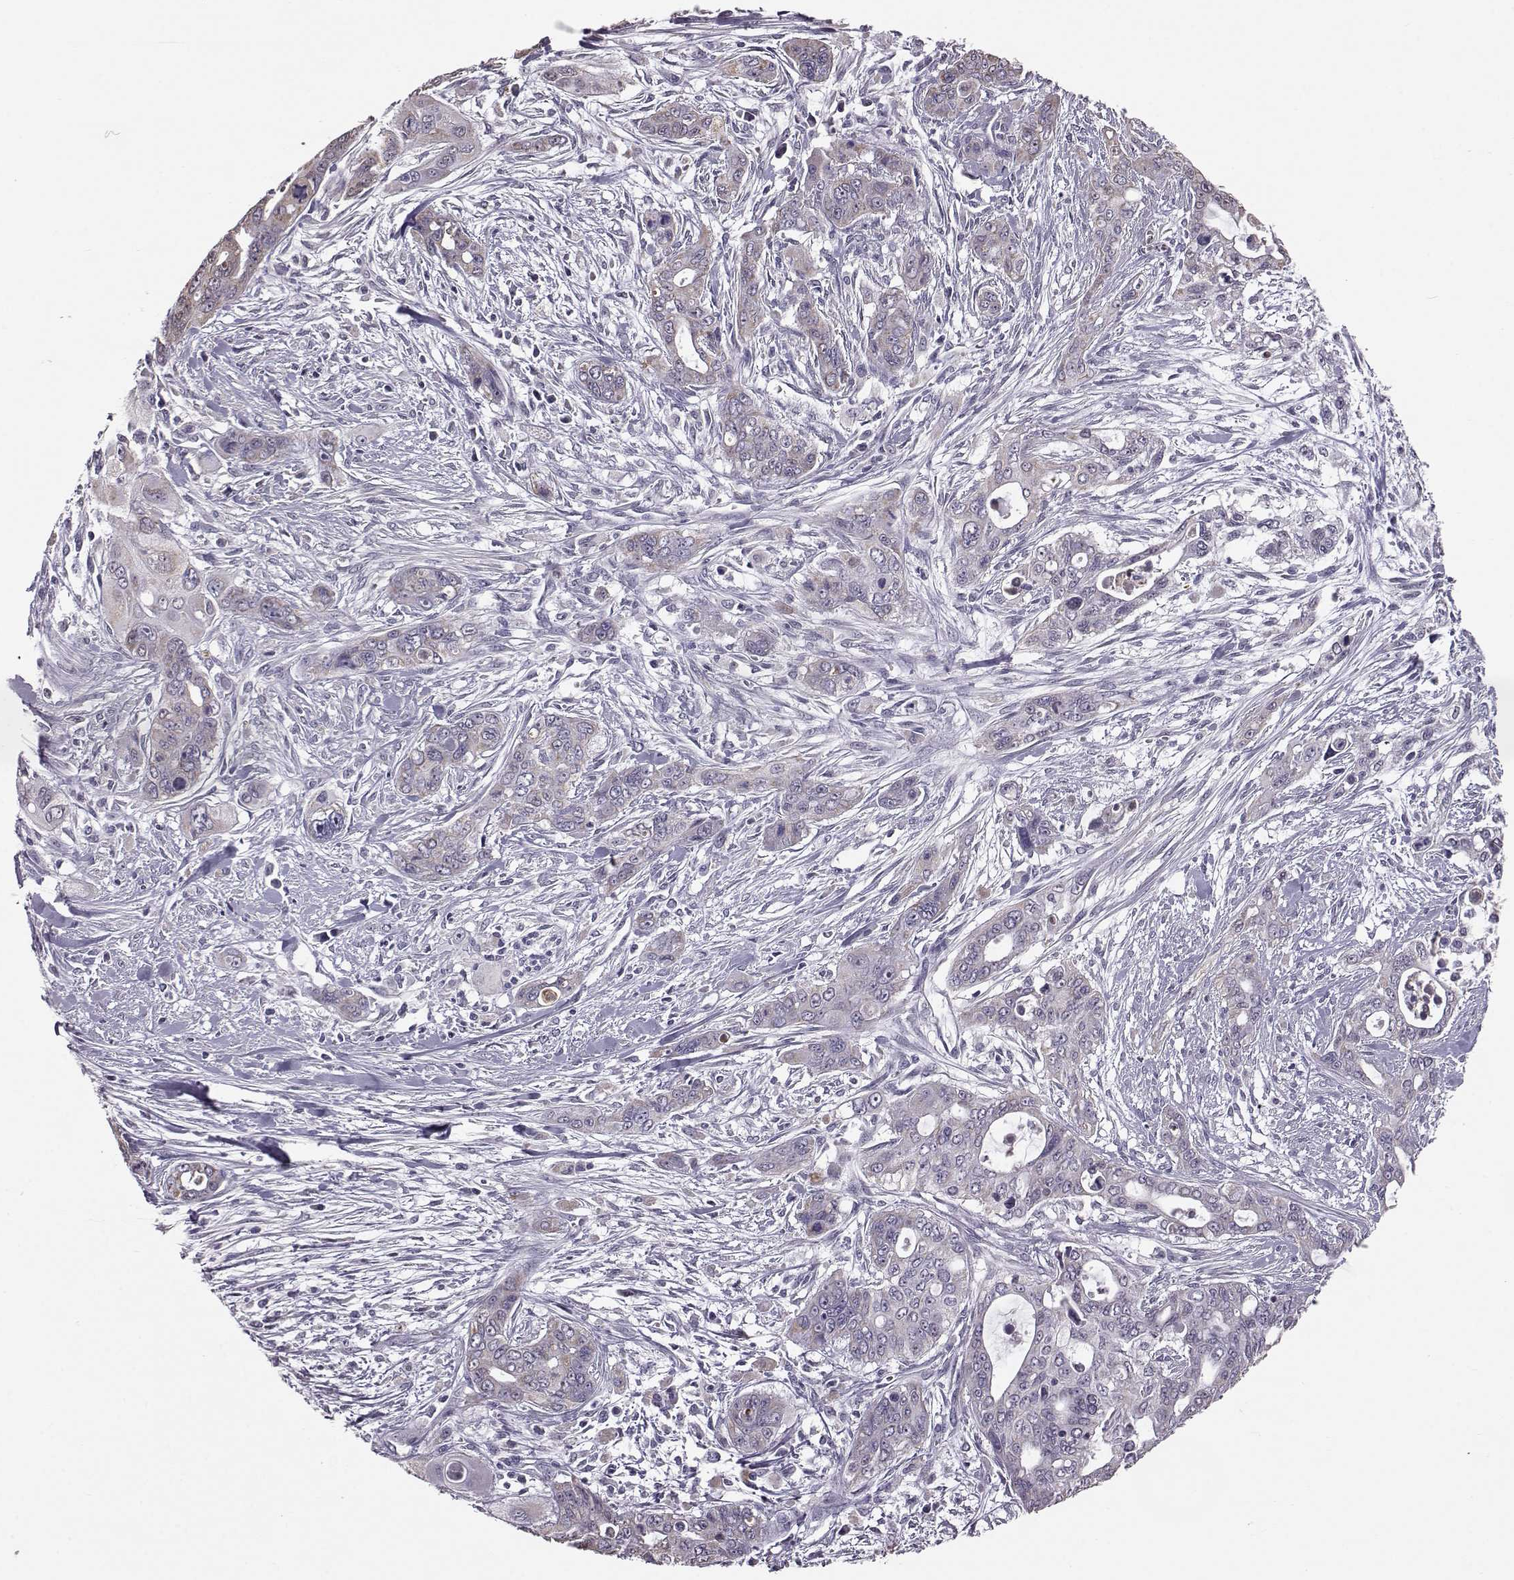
{"staining": {"intensity": "weak", "quantity": "<25%", "location": "cytoplasmic/membranous"}, "tissue": "pancreatic cancer", "cell_type": "Tumor cells", "image_type": "cancer", "snomed": [{"axis": "morphology", "description": "Adenocarcinoma, NOS"}, {"axis": "topography", "description": "Pancreas"}], "caption": "A histopathology image of pancreatic adenocarcinoma stained for a protein demonstrates no brown staining in tumor cells.", "gene": "ALDH3A1", "patient": {"sex": "male", "age": 47}}